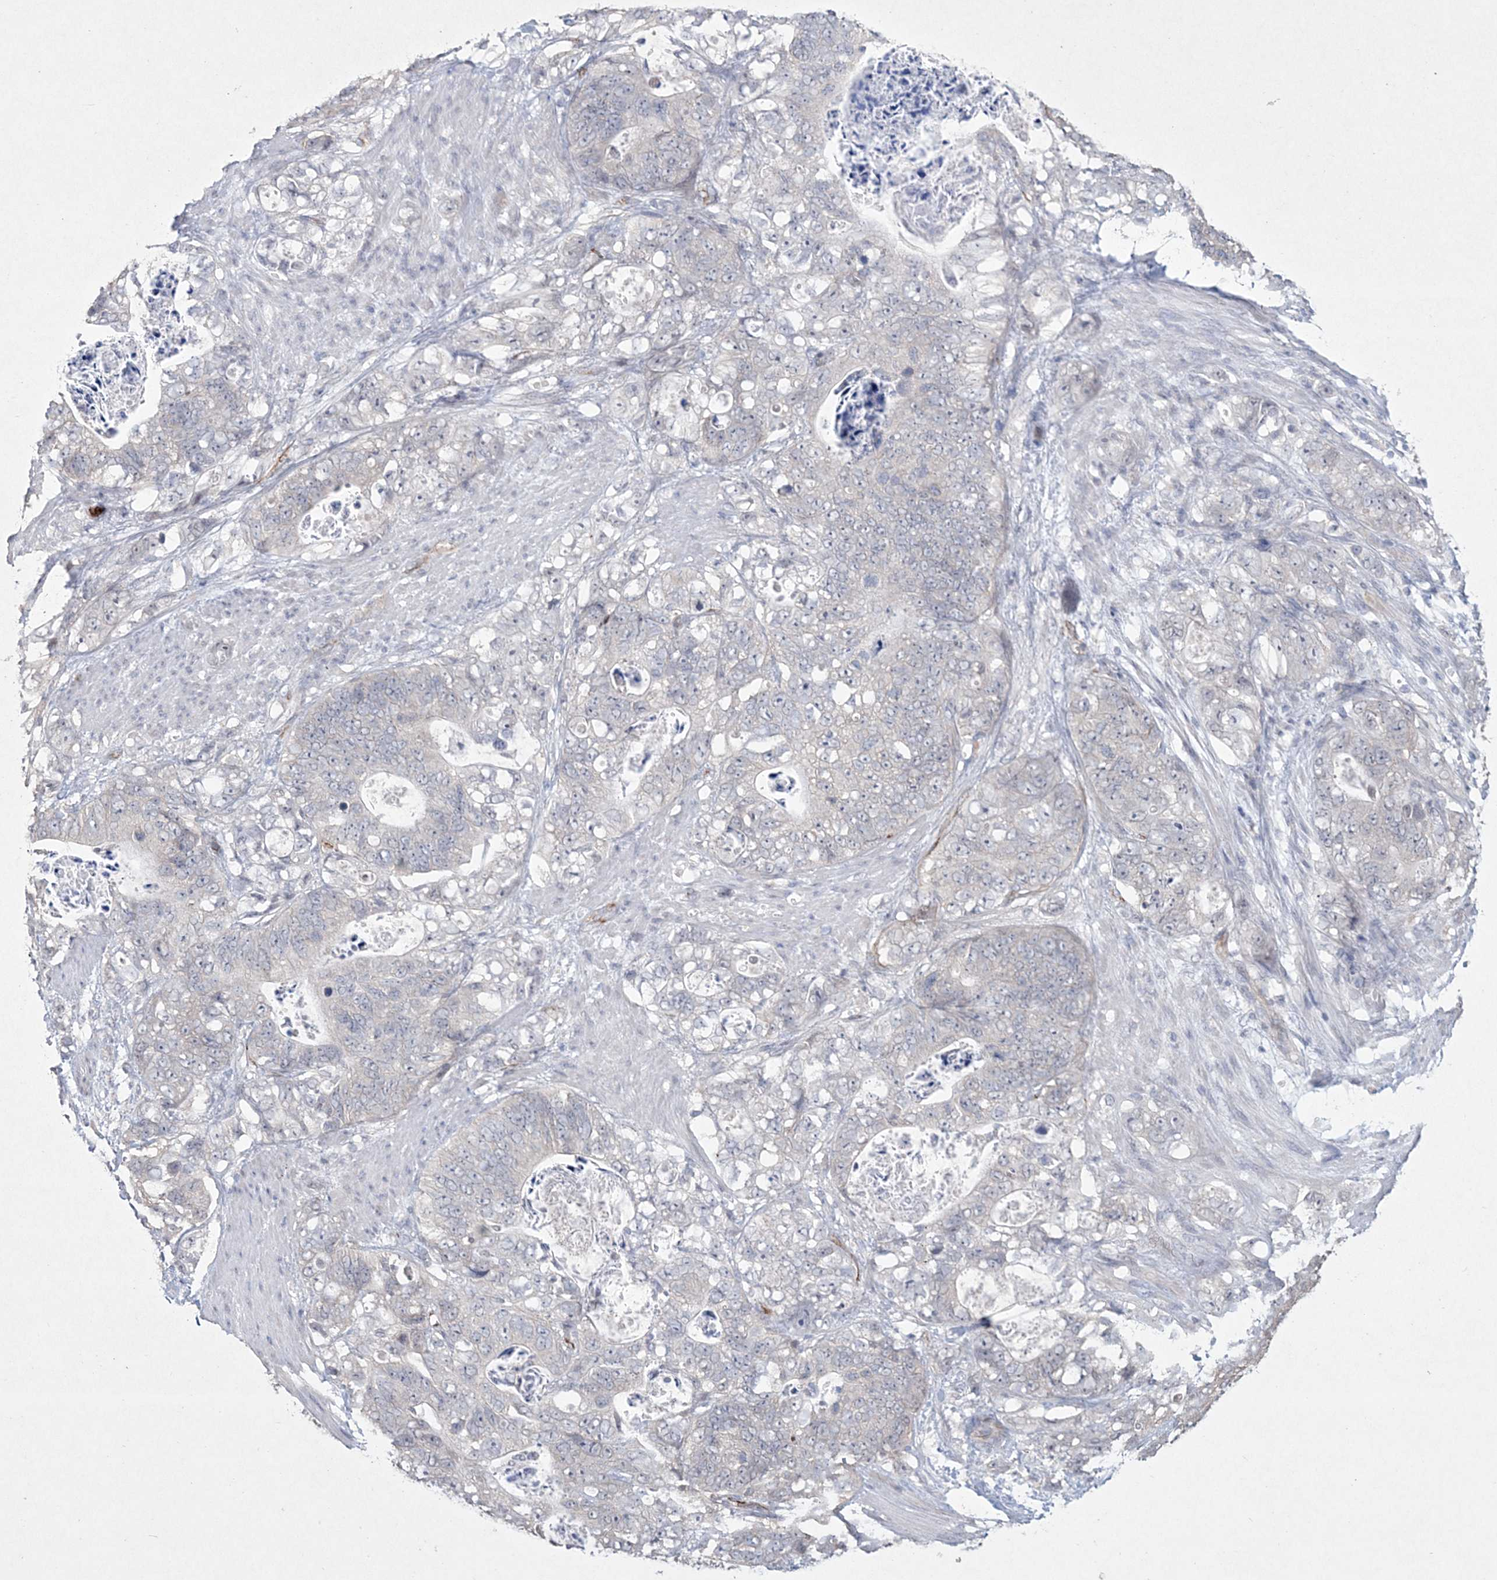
{"staining": {"intensity": "negative", "quantity": "none", "location": "none"}, "tissue": "stomach cancer", "cell_type": "Tumor cells", "image_type": "cancer", "snomed": [{"axis": "morphology", "description": "Normal tissue, NOS"}, {"axis": "morphology", "description": "Adenocarcinoma, NOS"}, {"axis": "topography", "description": "Stomach"}], "caption": "Immunohistochemistry of human stomach cancer shows no expression in tumor cells.", "gene": "DPCD", "patient": {"sex": "female", "age": 89}}